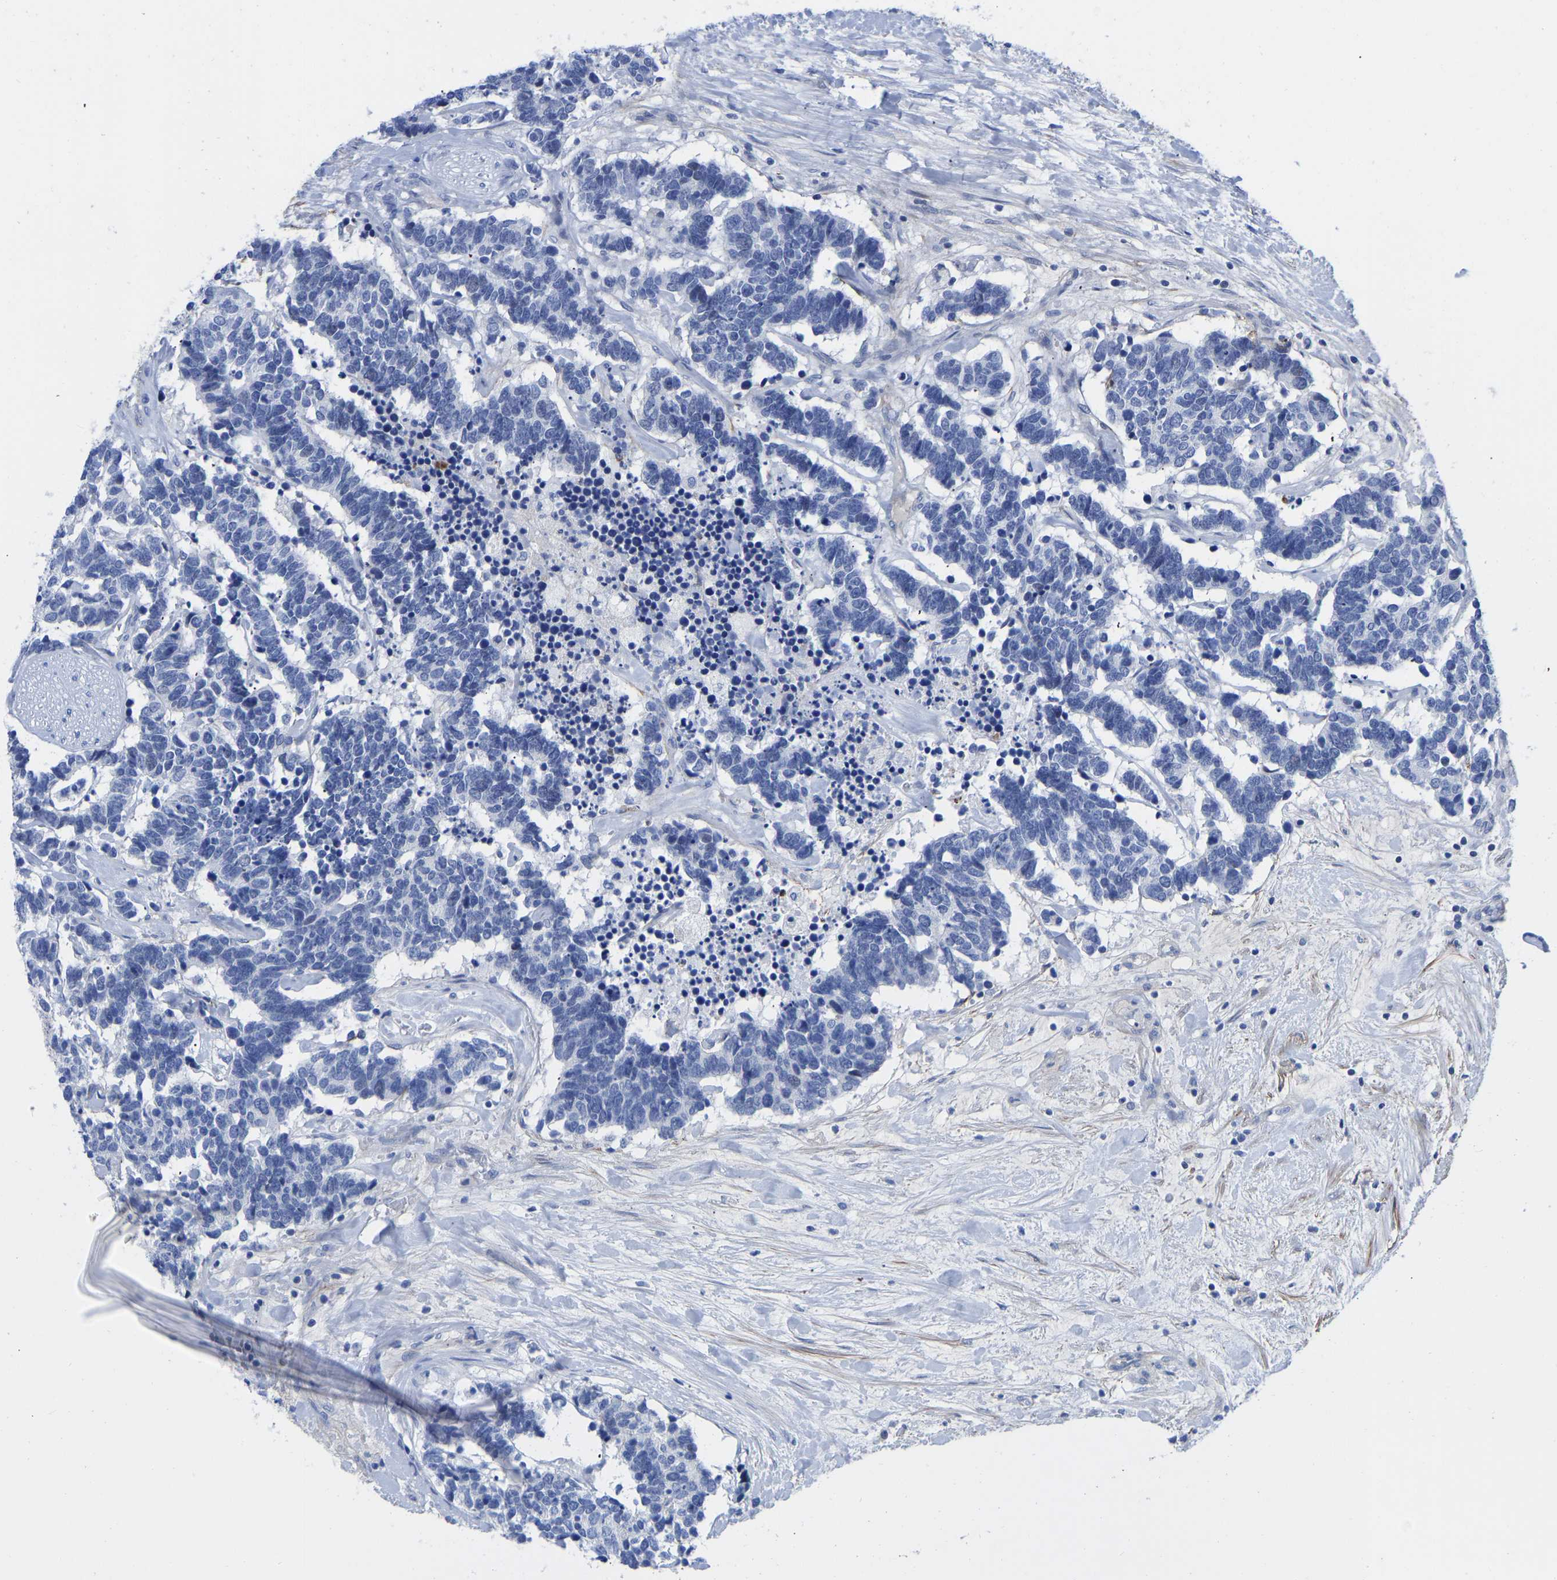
{"staining": {"intensity": "negative", "quantity": "none", "location": "none"}, "tissue": "carcinoid", "cell_type": "Tumor cells", "image_type": "cancer", "snomed": [{"axis": "morphology", "description": "Carcinoma, NOS"}, {"axis": "morphology", "description": "Carcinoid, malignant, NOS"}, {"axis": "topography", "description": "Urinary bladder"}], "caption": "Tumor cells show no significant positivity in carcinoid (malignant).", "gene": "GPA33", "patient": {"sex": "male", "age": 57}}